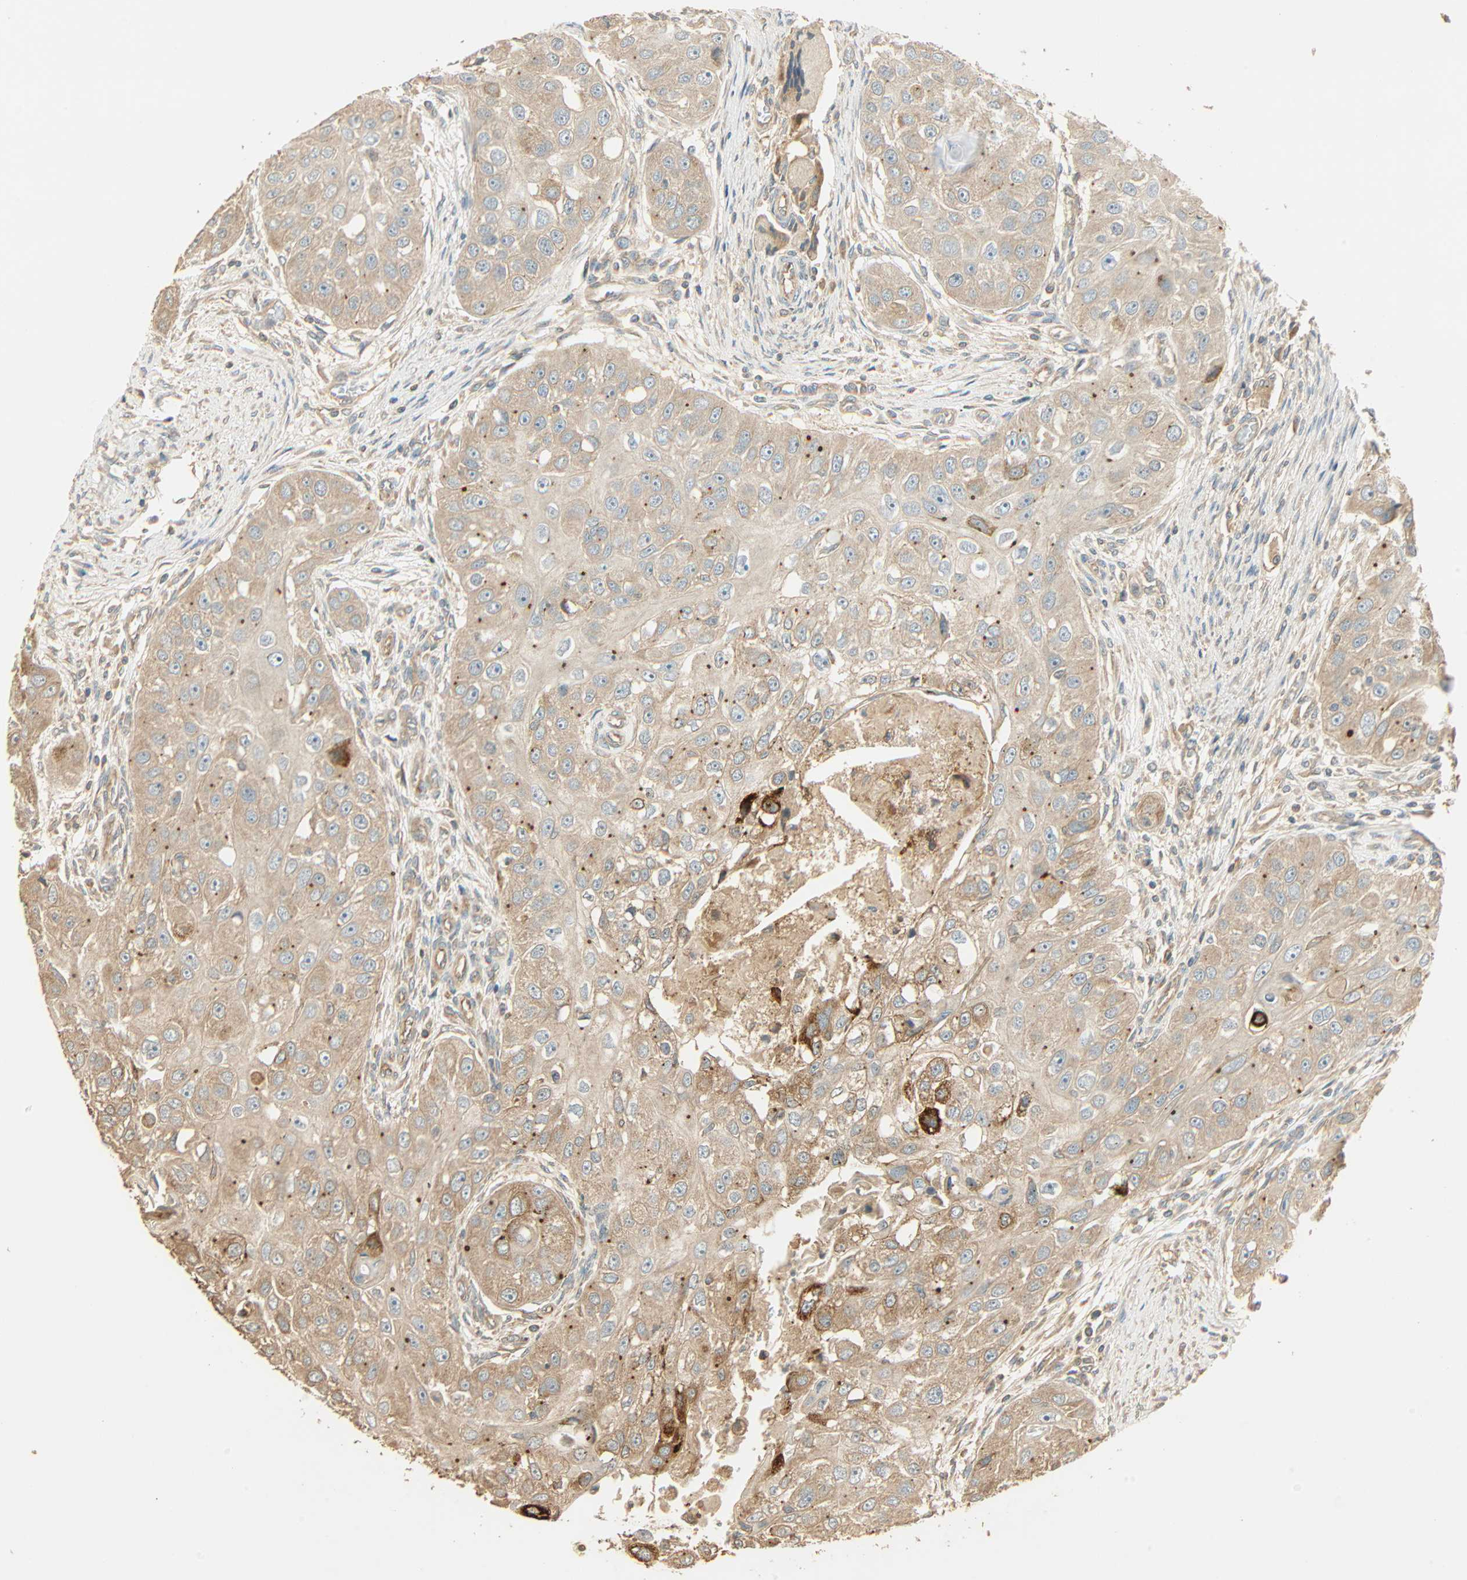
{"staining": {"intensity": "weak", "quantity": ">75%", "location": "cytoplasmic/membranous"}, "tissue": "head and neck cancer", "cell_type": "Tumor cells", "image_type": "cancer", "snomed": [{"axis": "morphology", "description": "Normal tissue, NOS"}, {"axis": "morphology", "description": "Squamous cell carcinoma, NOS"}, {"axis": "topography", "description": "Skeletal muscle"}, {"axis": "topography", "description": "Head-Neck"}], "caption": "The micrograph exhibits immunohistochemical staining of head and neck squamous cell carcinoma. There is weak cytoplasmic/membranous expression is present in approximately >75% of tumor cells.", "gene": "GALK1", "patient": {"sex": "male", "age": 51}}